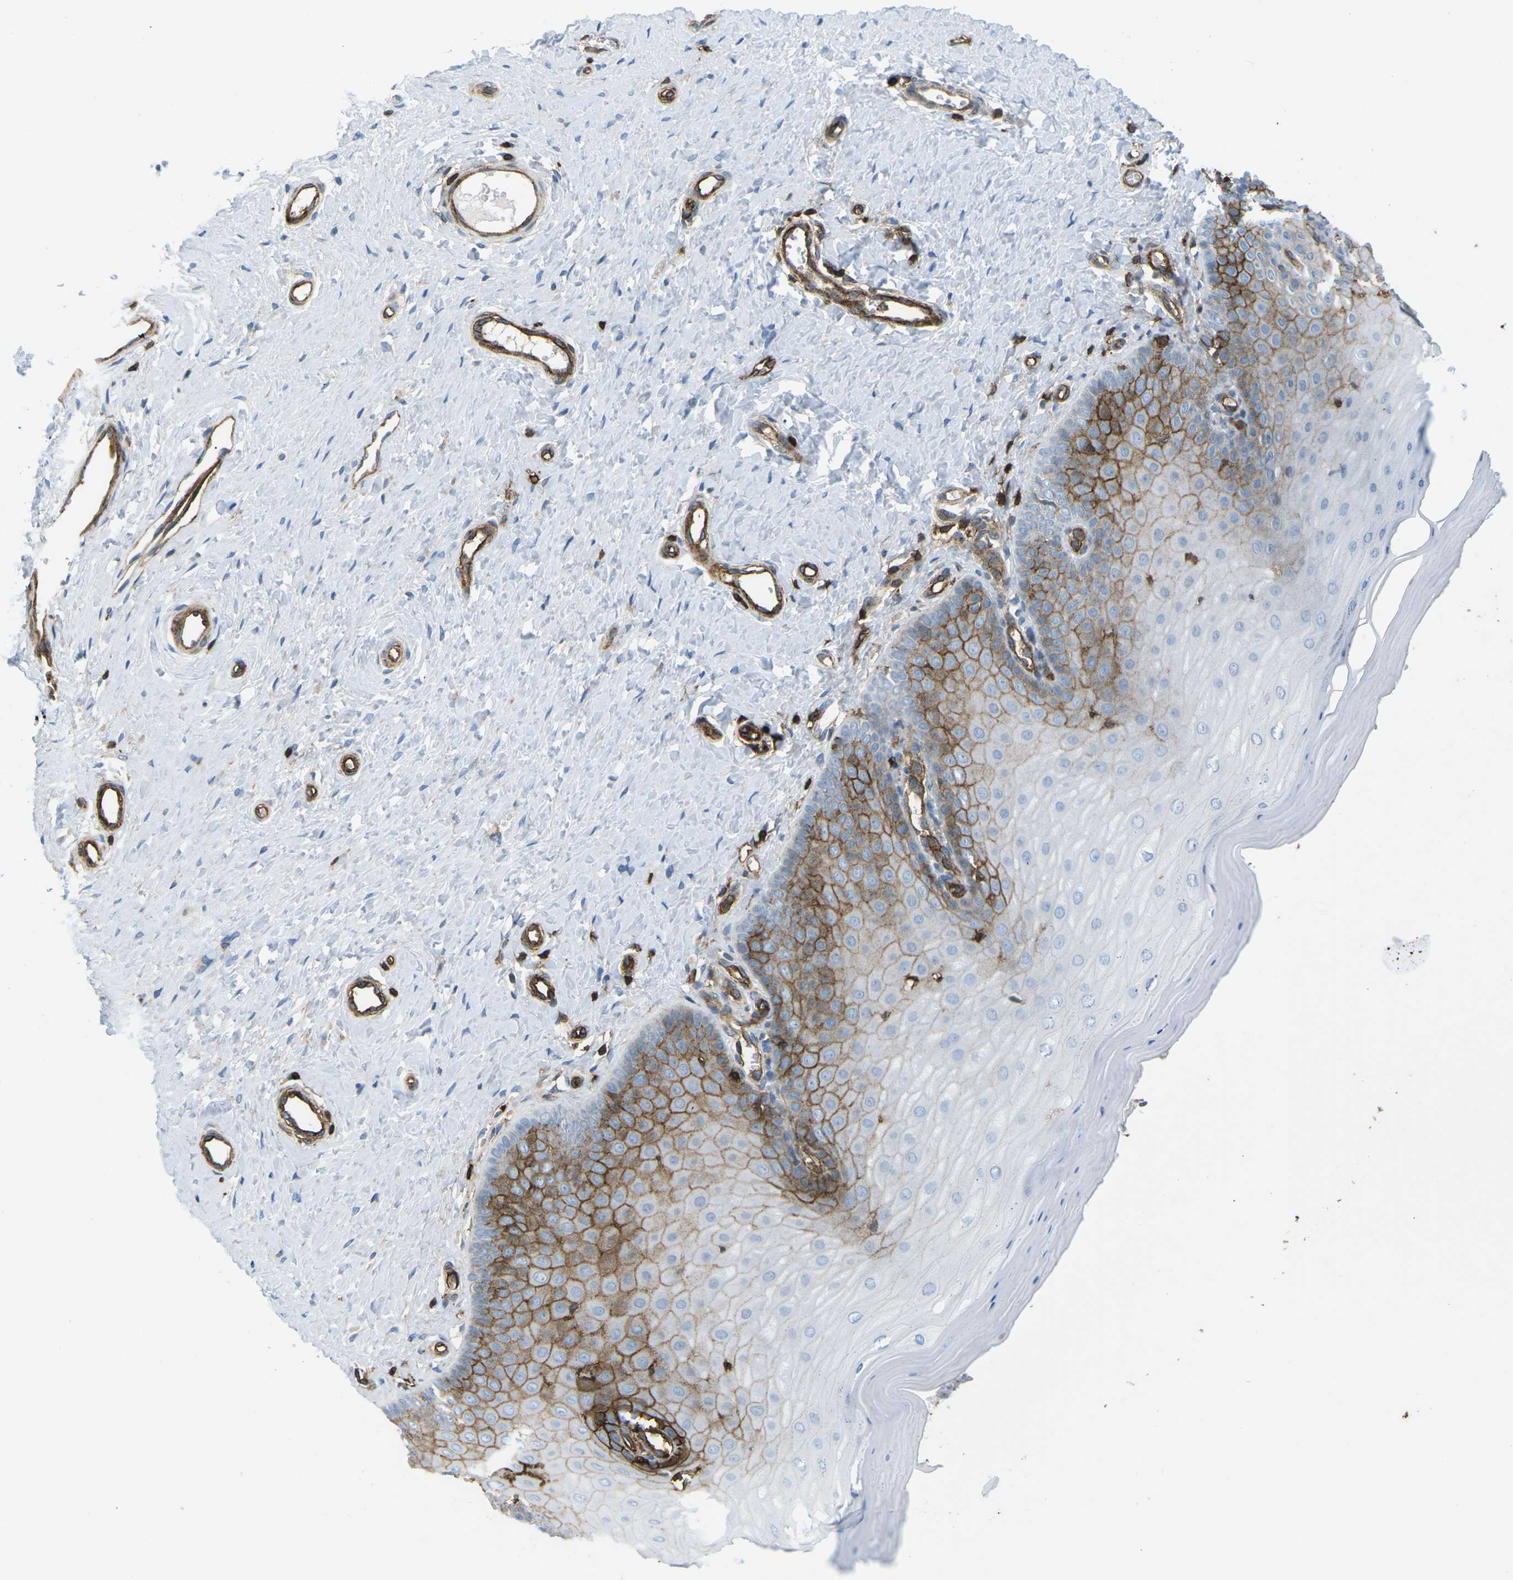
{"staining": {"intensity": "moderate", "quantity": ">75%", "location": "cytoplasmic/membranous"}, "tissue": "cervix", "cell_type": "Glandular cells", "image_type": "normal", "snomed": [{"axis": "morphology", "description": "Normal tissue, NOS"}, {"axis": "topography", "description": "Cervix"}], "caption": "Immunohistochemical staining of benign cervix reveals moderate cytoplasmic/membranous protein staining in approximately >75% of glandular cells. Using DAB (brown) and hematoxylin (blue) stains, captured at high magnification using brightfield microscopy.", "gene": "HLA", "patient": {"sex": "female", "age": 55}}